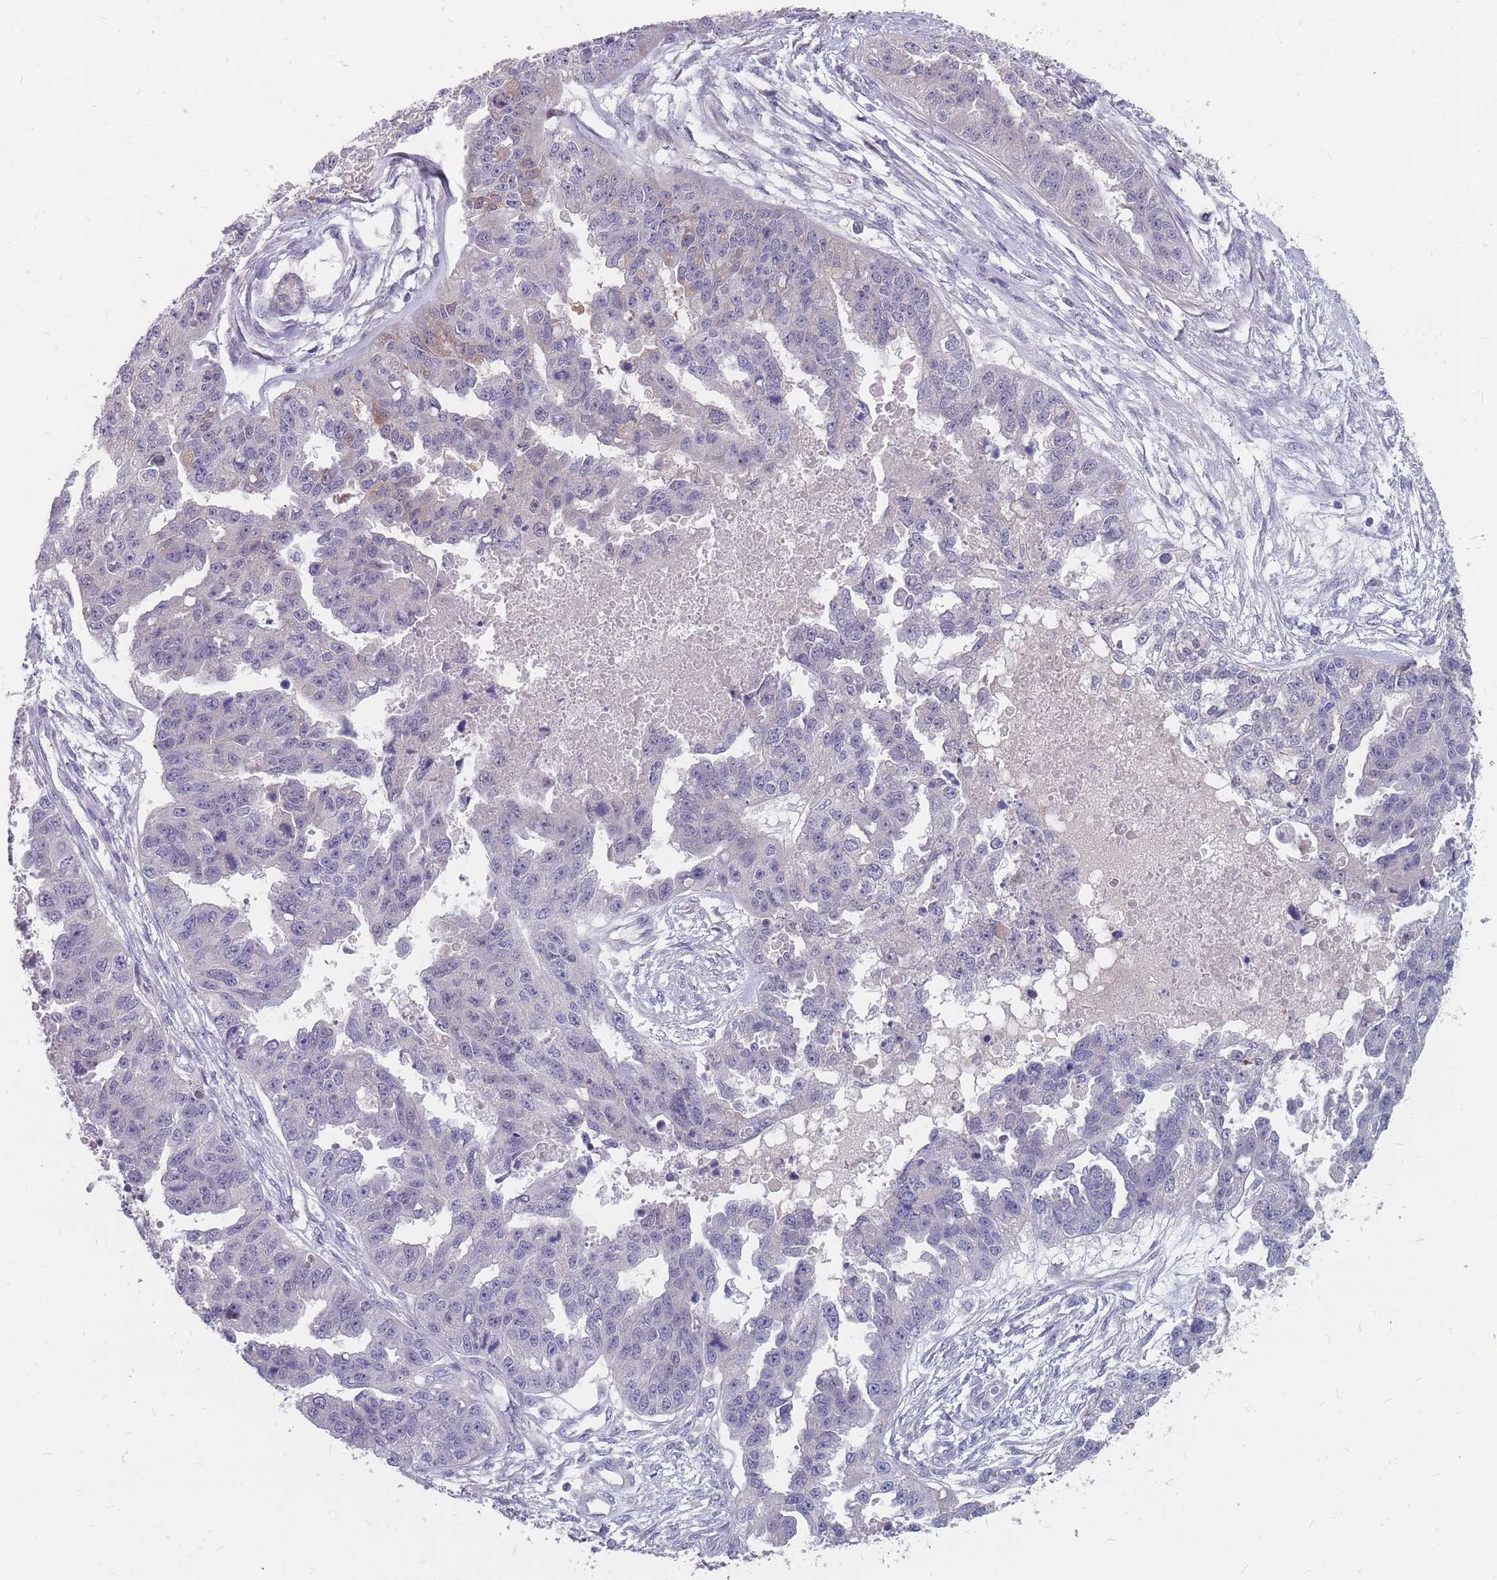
{"staining": {"intensity": "negative", "quantity": "none", "location": "none"}, "tissue": "ovarian cancer", "cell_type": "Tumor cells", "image_type": "cancer", "snomed": [{"axis": "morphology", "description": "Cystadenocarcinoma, serous, NOS"}, {"axis": "topography", "description": "Ovary"}], "caption": "Immunohistochemical staining of ovarian cancer (serous cystadenocarcinoma) demonstrates no significant positivity in tumor cells. Brightfield microscopy of immunohistochemistry (IHC) stained with DAB (3,3'-diaminobenzidine) (brown) and hematoxylin (blue), captured at high magnification.", "gene": "CMTR2", "patient": {"sex": "female", "age": 58}}